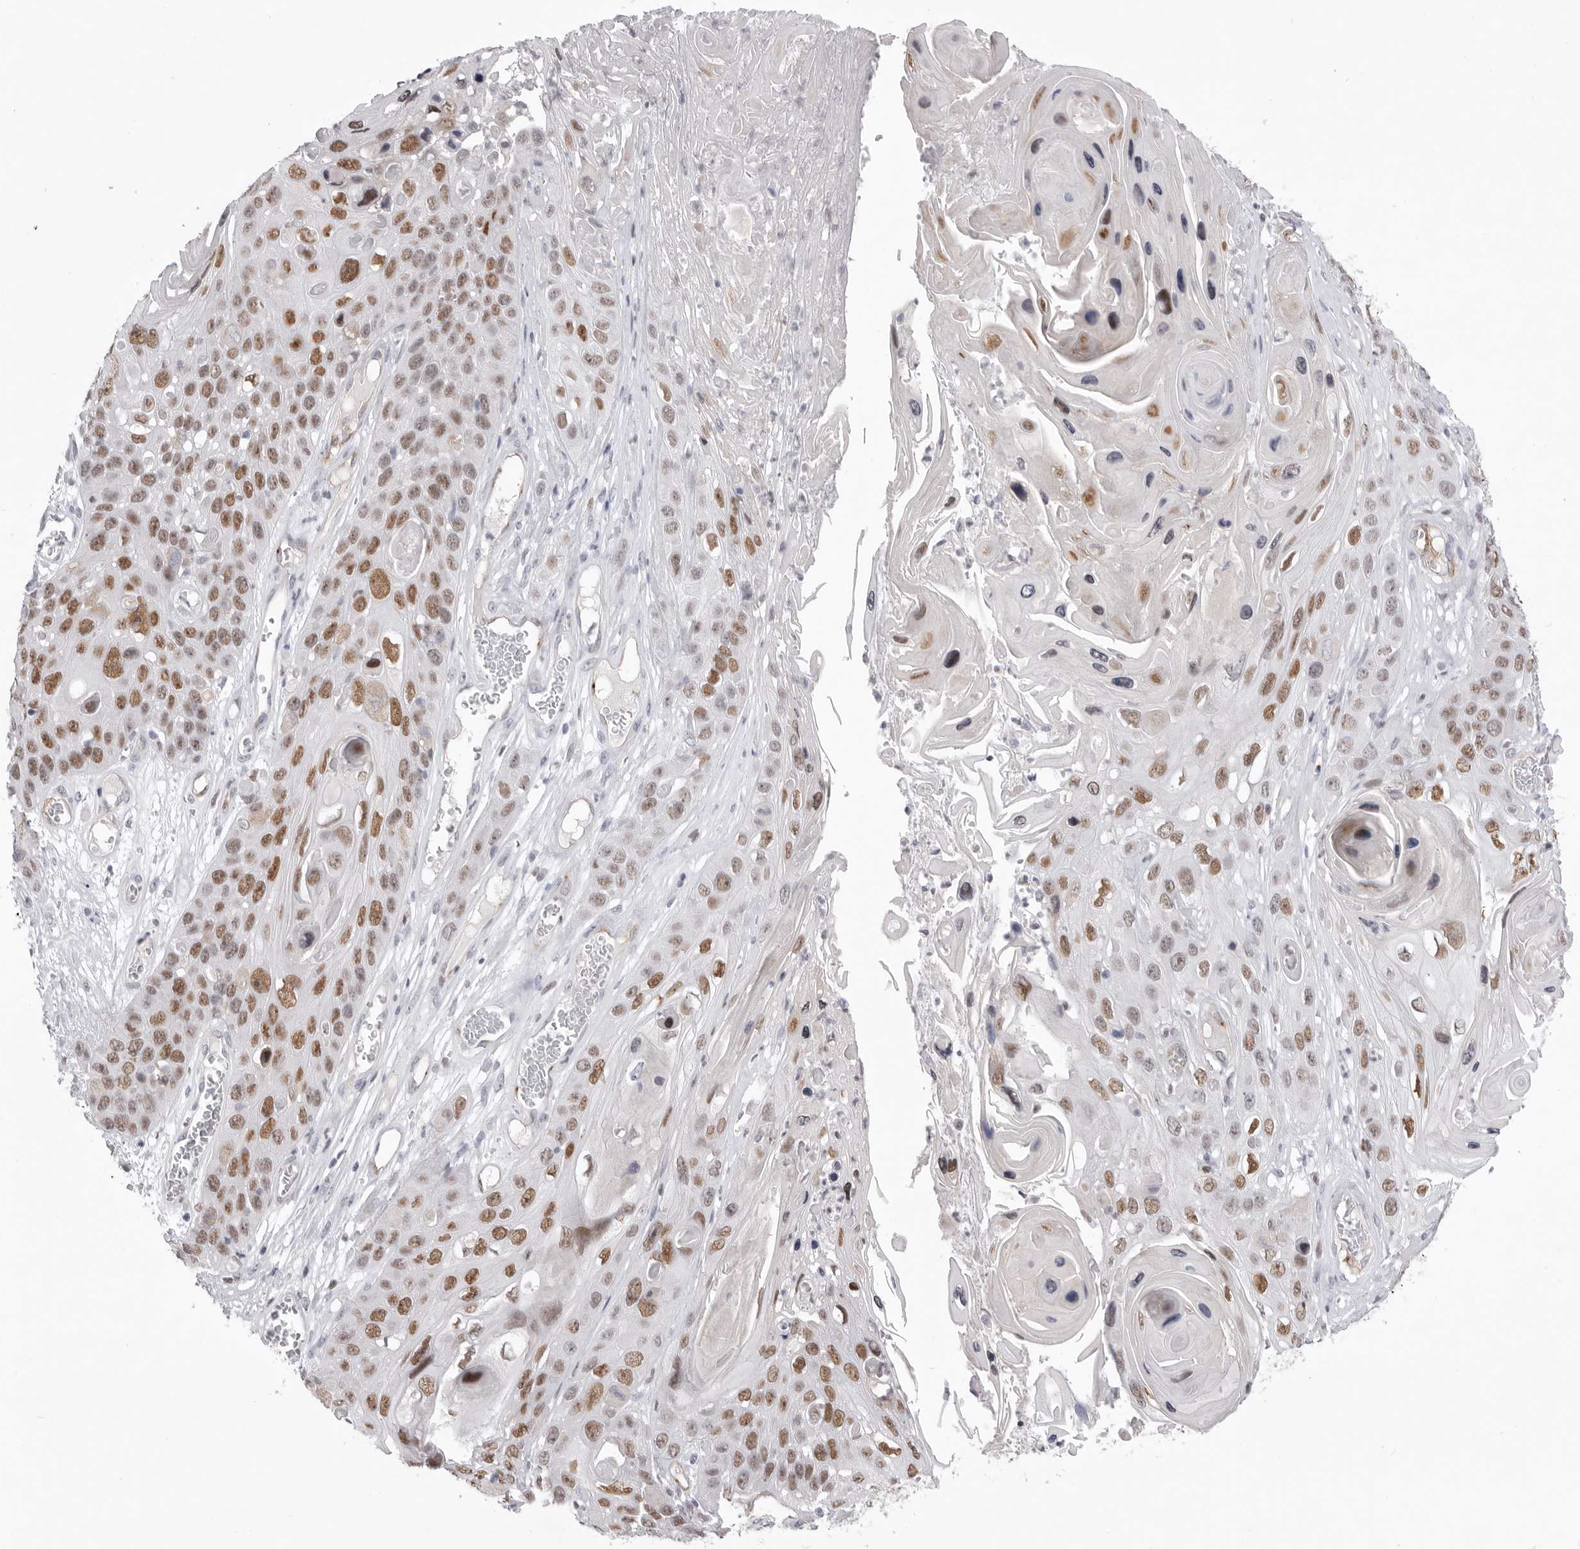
{"staining": {"intensity": "moderate", "quantity": ">75%", "location": "nuclear"}, "tissue": "skin cancer", "cell_type": "Tumor cells", "image_type": "cancer", "snomed": [{"axis": "morphology", "description": "Squamous cell carcinoma, NOS"}, {"axis": "topography", "description": "Skin"}], "caption": "Skin cancer (squamous cell carcinoma) stained for a protein shows moderate nuclear positivity in tumor cells.", "gene": "ZBTB7B", "patient": {"sex": "male", "age": 55}}